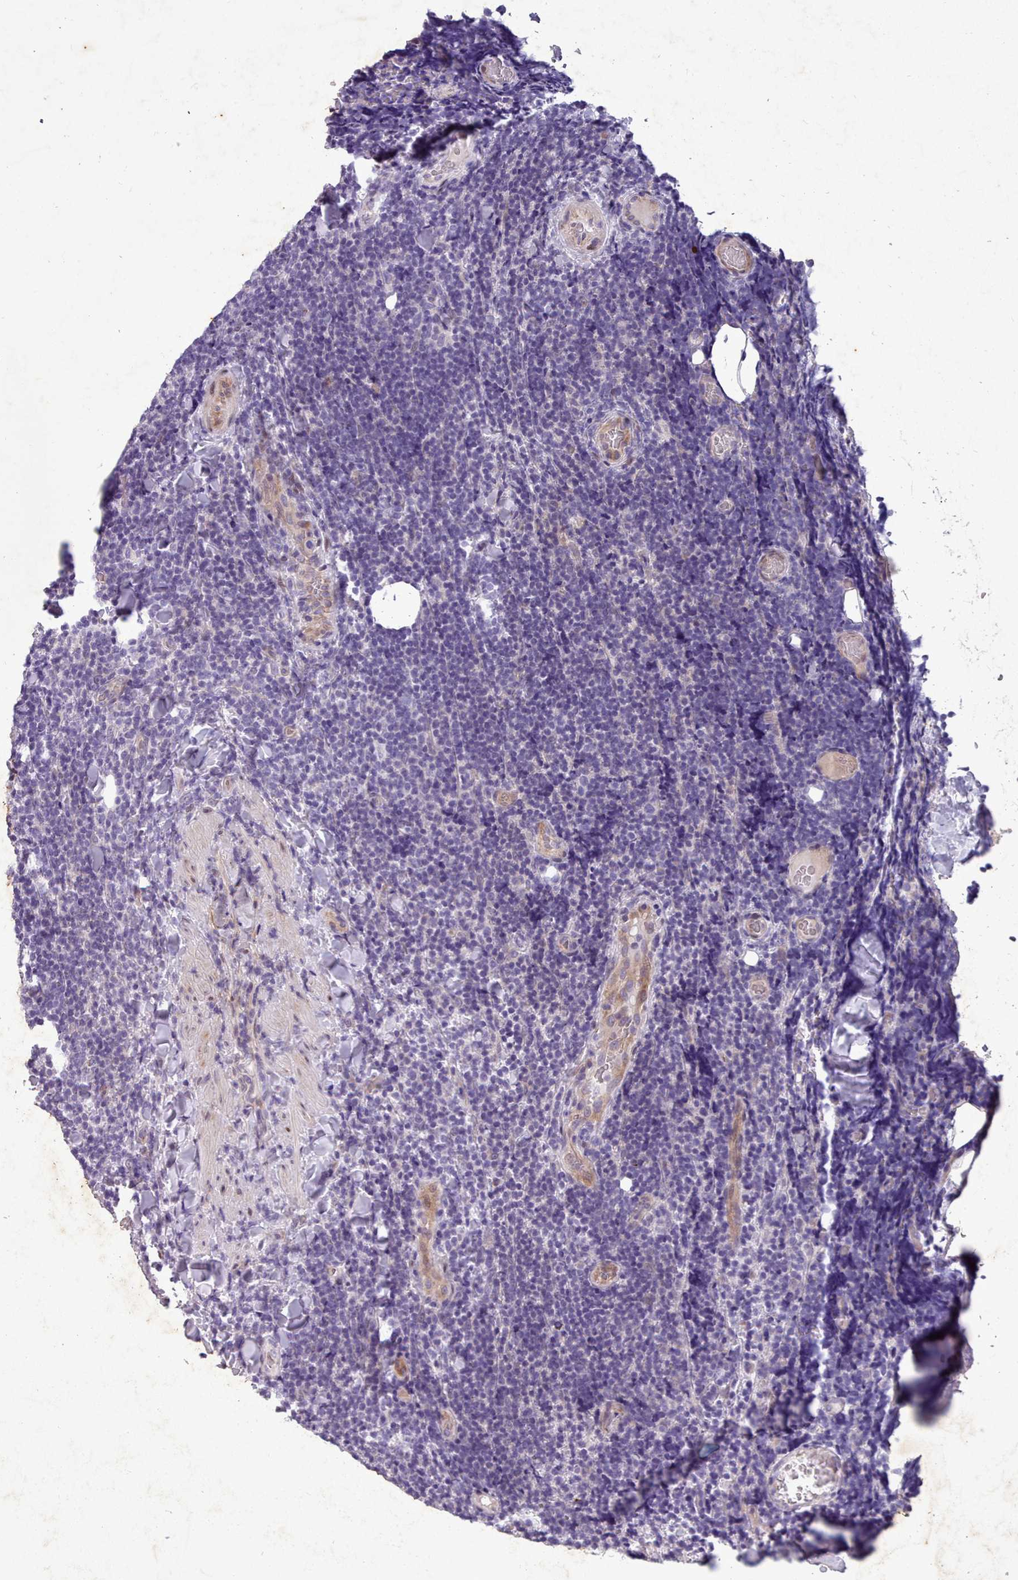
{"staining": {"intensity": "negative", "quantity": "none", "location": "none"}, "tissue": "lymphoma", "cell_type": "Tumor cells", "image_type": "cancer", "snomed": [{"axis": "morphology", "description": "Malignant lymphoma, non-Hodgkin's type, Low grade"}, {"axis": "topography", "description": "Lymph node"}], "caption": "Photomicrograph shows no protein expression in tumor cells of low-grade malignant lymphoma, non-Hodgkin's type tissue. Brightfield microscopy of IHC stained with DAB (brown) and hematoxylin (blue), captured at high magnification.", "gene": "KCNT2", "patient": {"sex": "male", "age": 66}}